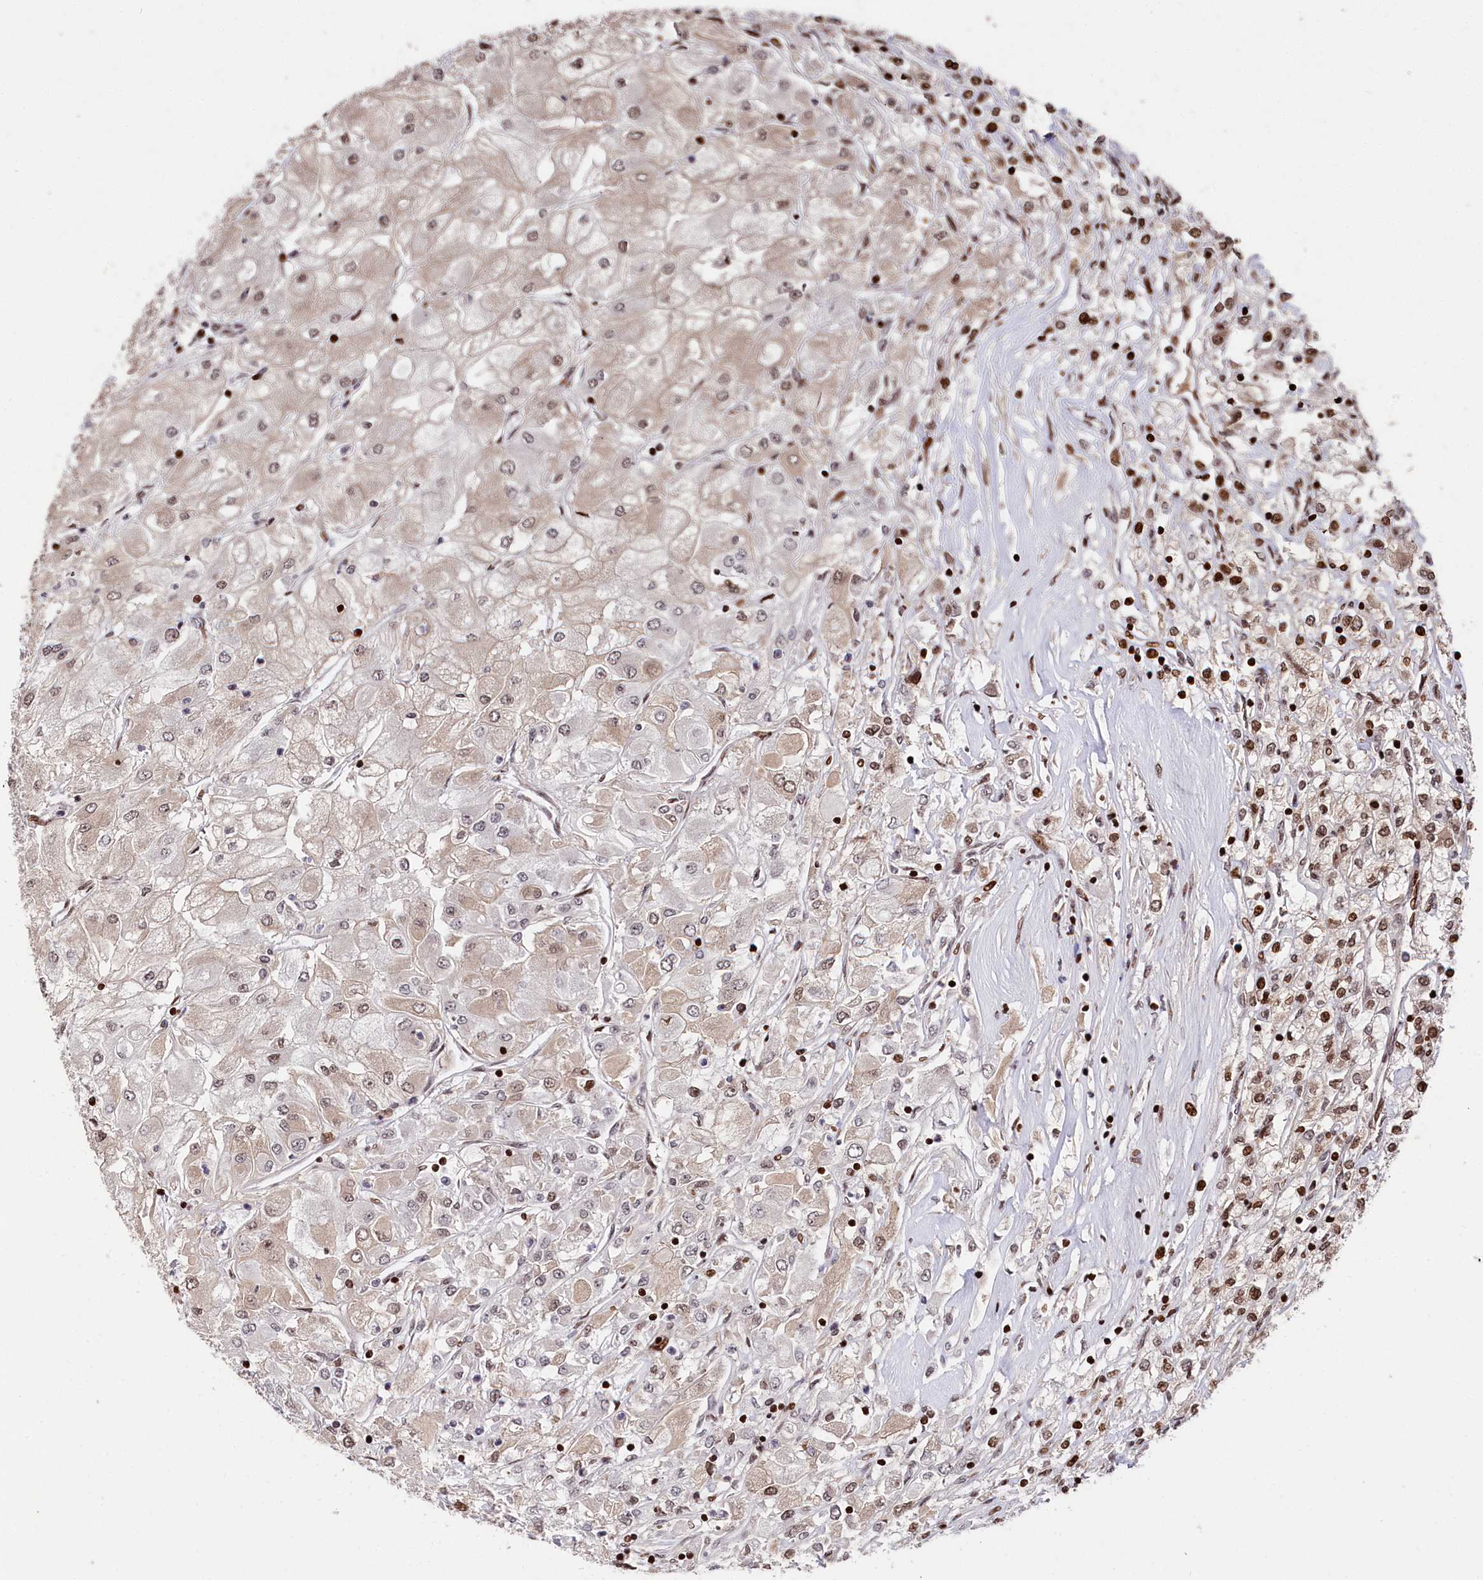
{"staining": {"intensity": "strong", "quantity": "25%-75%", "location": "cytoplasmic/membranous,nuclear"}, "tissue": "renal cancer", "cell_type": "Tumor cells", "image_type": "cancer", "snomed": [{"axis": "morphology", "description": "Adenocarcinoma, NOS"}, {"axis": "topography", "description": "Kidney"}], "caption": "The image demonstrates staining of renal adenocarcinoma, revealing strong cytoplasmic/membranous and nuclear protein positivity (brown color) within tumor cells.", "gene": "MCF2L2", "patient": {"sex": "male", "age": 80}}